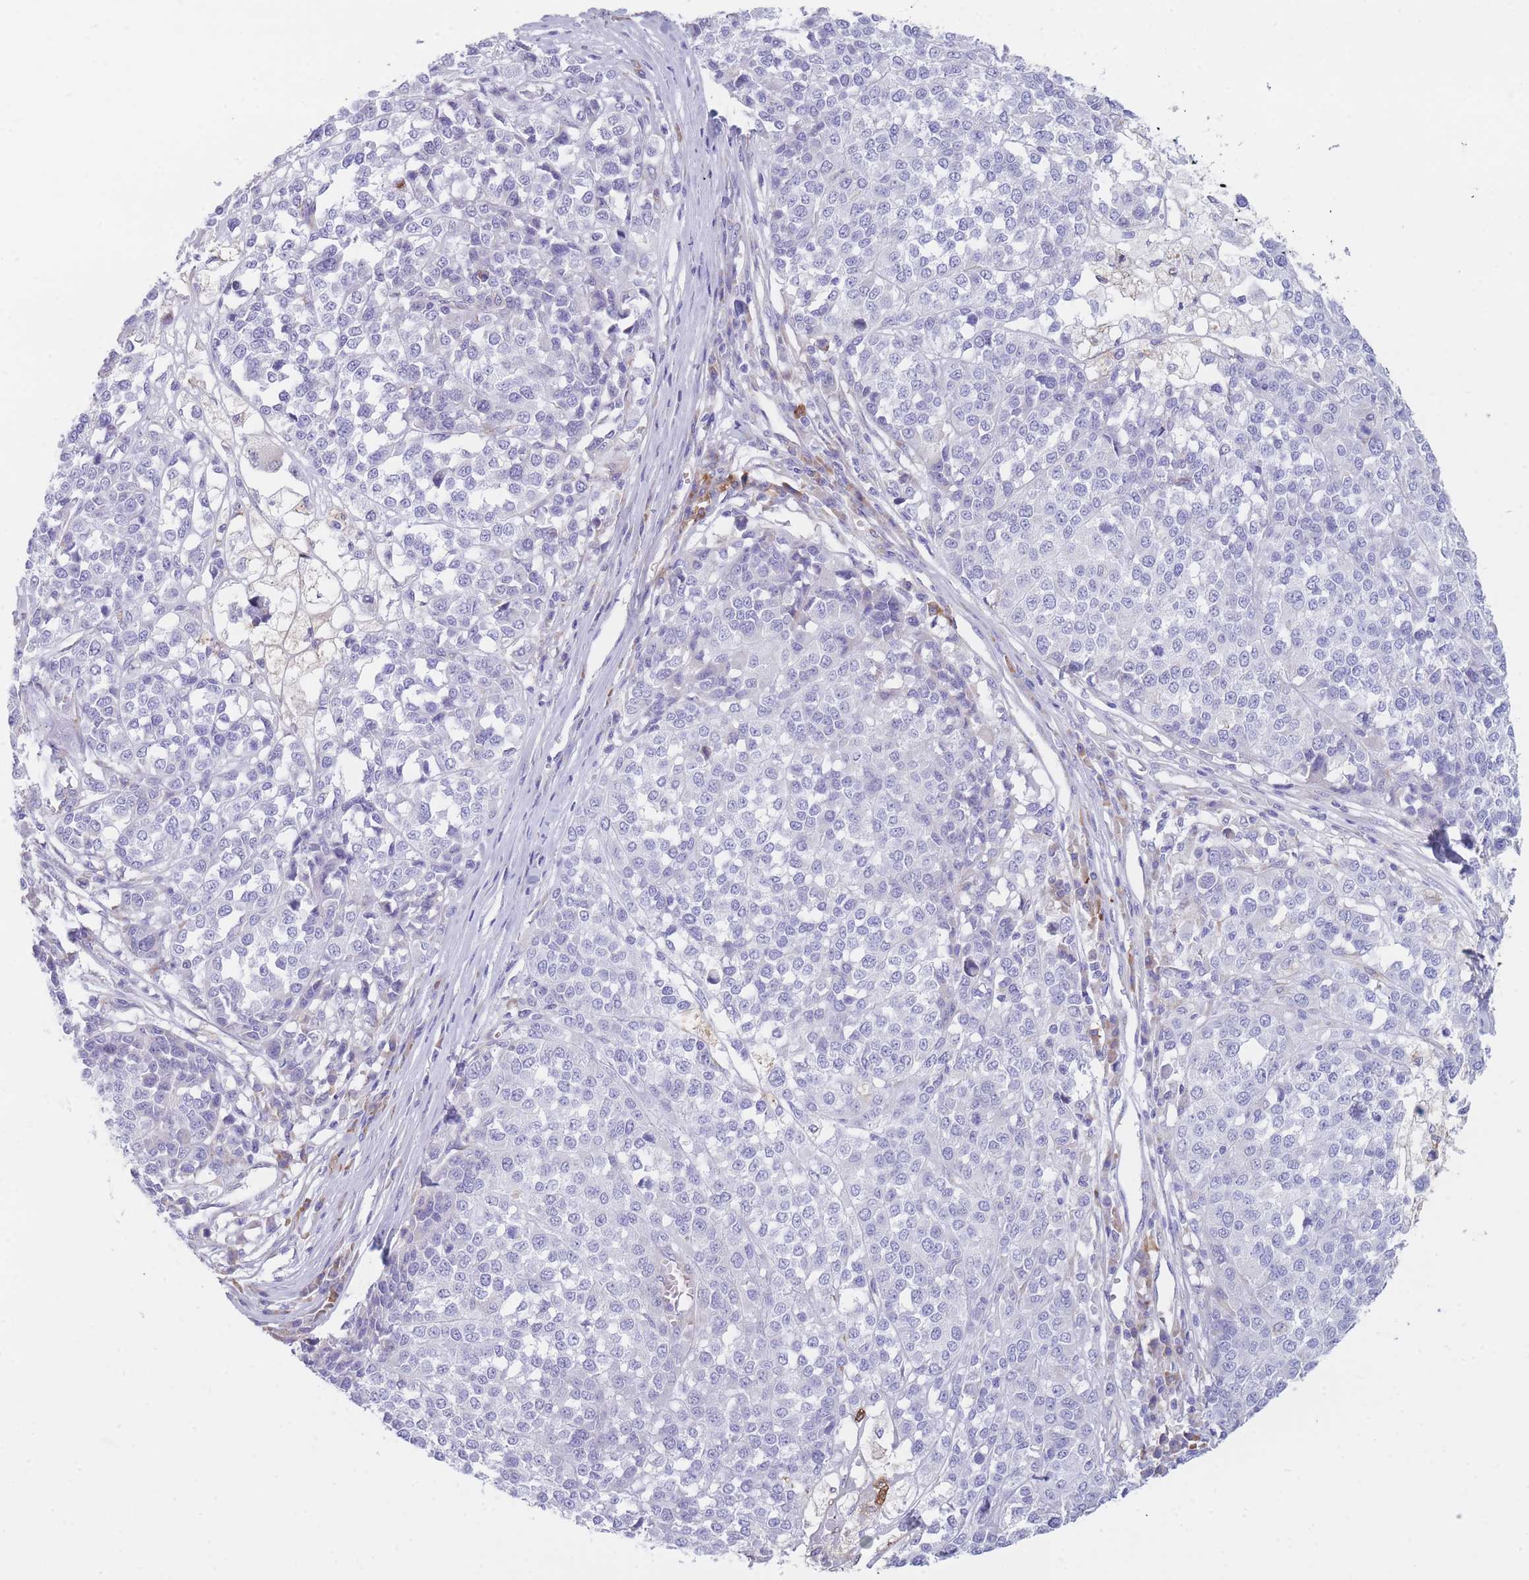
{"staining": {"intensity": "negative", "quantity": "none", "location": "none"}, "tissue": "melanoma", "cell_type": "Tumor cells", "image_type": "cancer", "snomed": [{"axis": "morphology", "description": "Malignant melanoma, Metastatic site"}, {"axis": "topography", "description": "Lymph node"}], "caption": "High magnification brightfield microscopy of melanoma stained with DAB (brown) and counterstained with hematoxylin (blue): tumor cells show no significant expression.", "gene": "XKR8", "patient": {"sex": "male", "age": 44}}